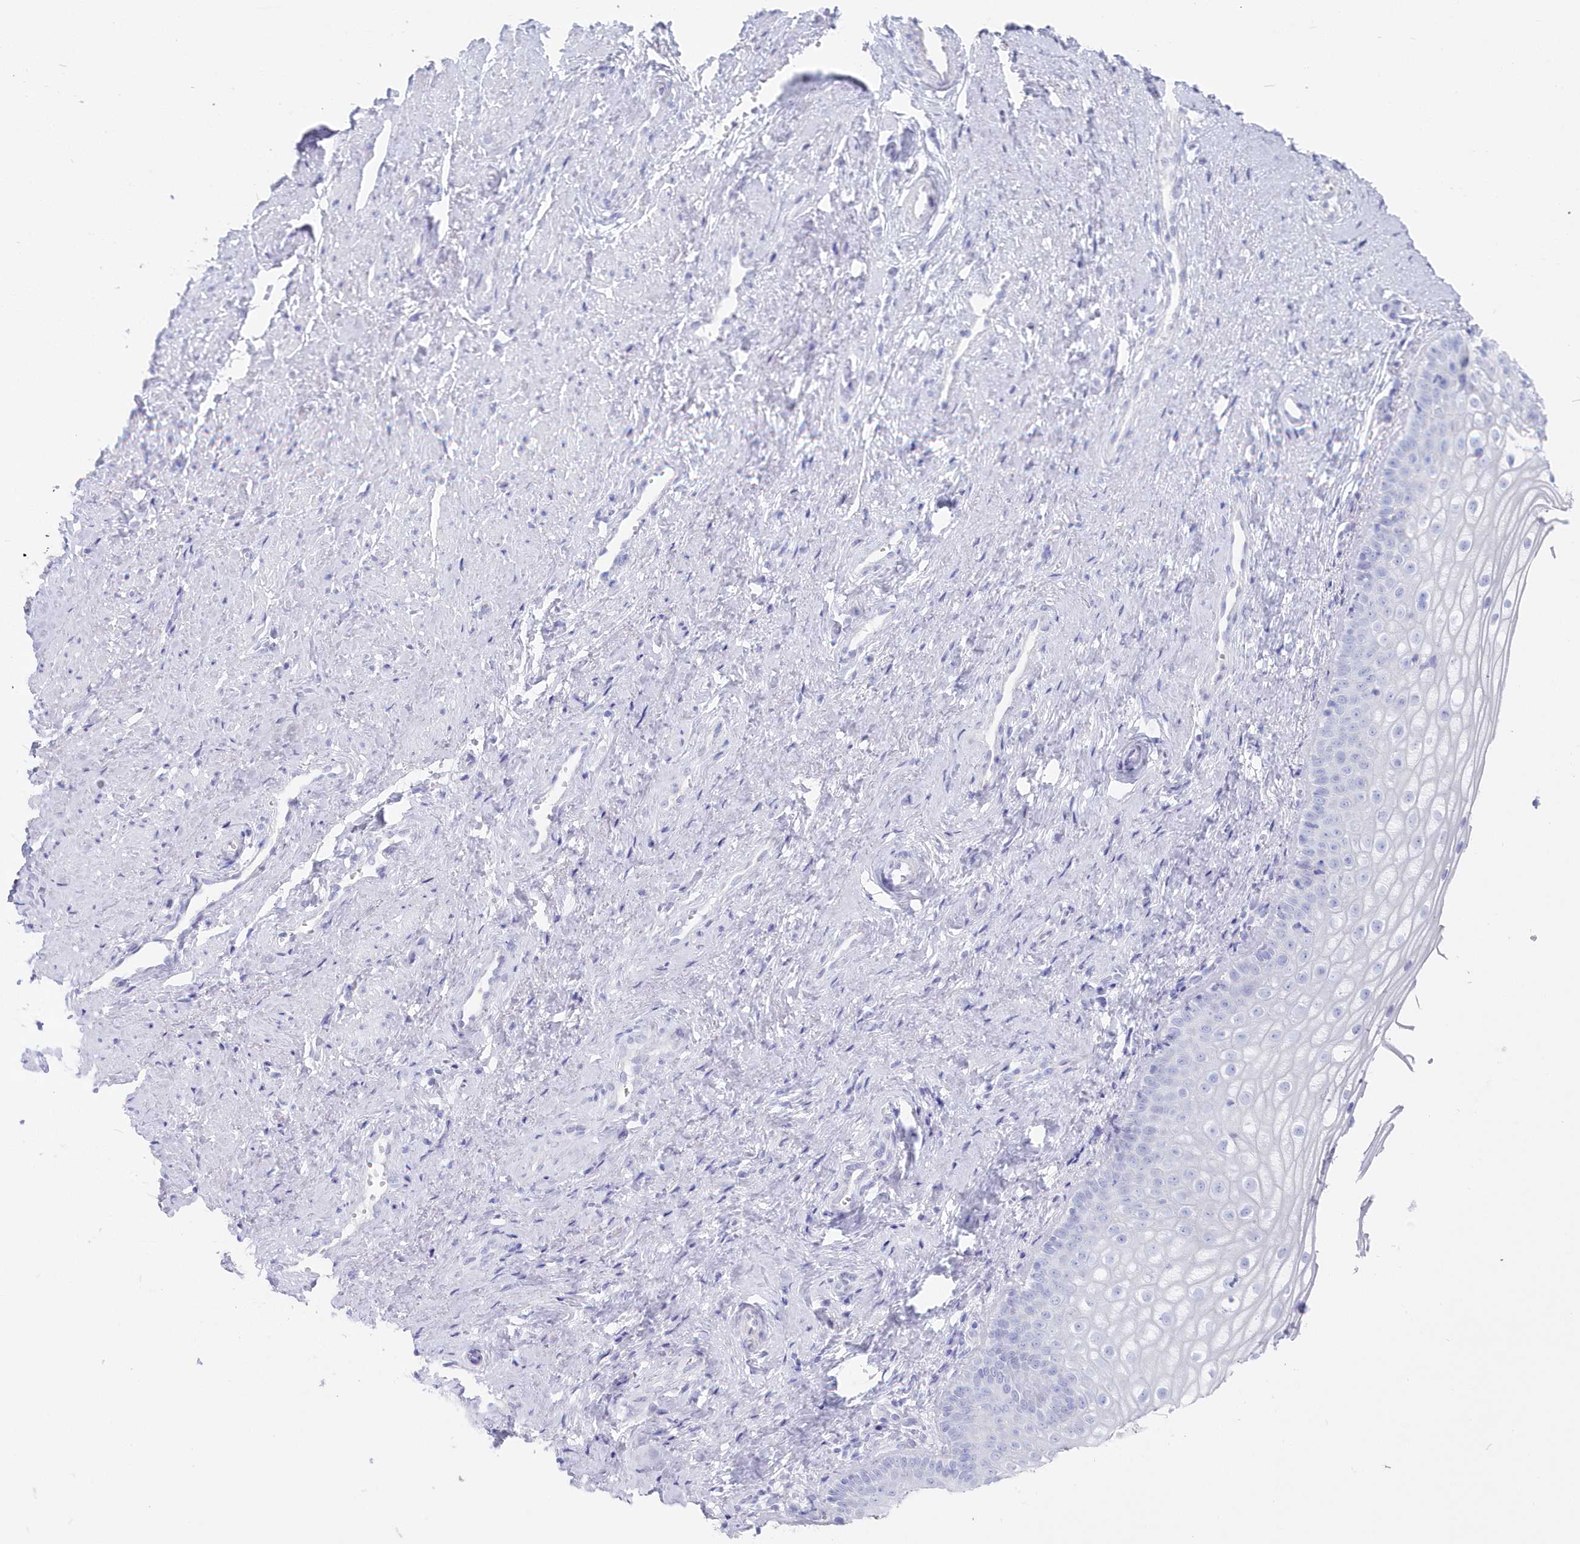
{"staining": {"intensity": "negative", "quantity": "none", "location": "none"}, "tissue": "vagina", "cell_type": "Squamous epithelial cells", "image_type": "normal", "snomed": [{"axis": "morphology", "description": "Normal tissue, NOS"}, {"axis": "topography", "description": "Vagina"}], "caption": "Immunohistochemistry (IHC) of normal human vagina exhibits no positivity in squamous epithelial cells.", "gene": "CSNK1G2", "patient": {"sex": "female", "age": 46}}